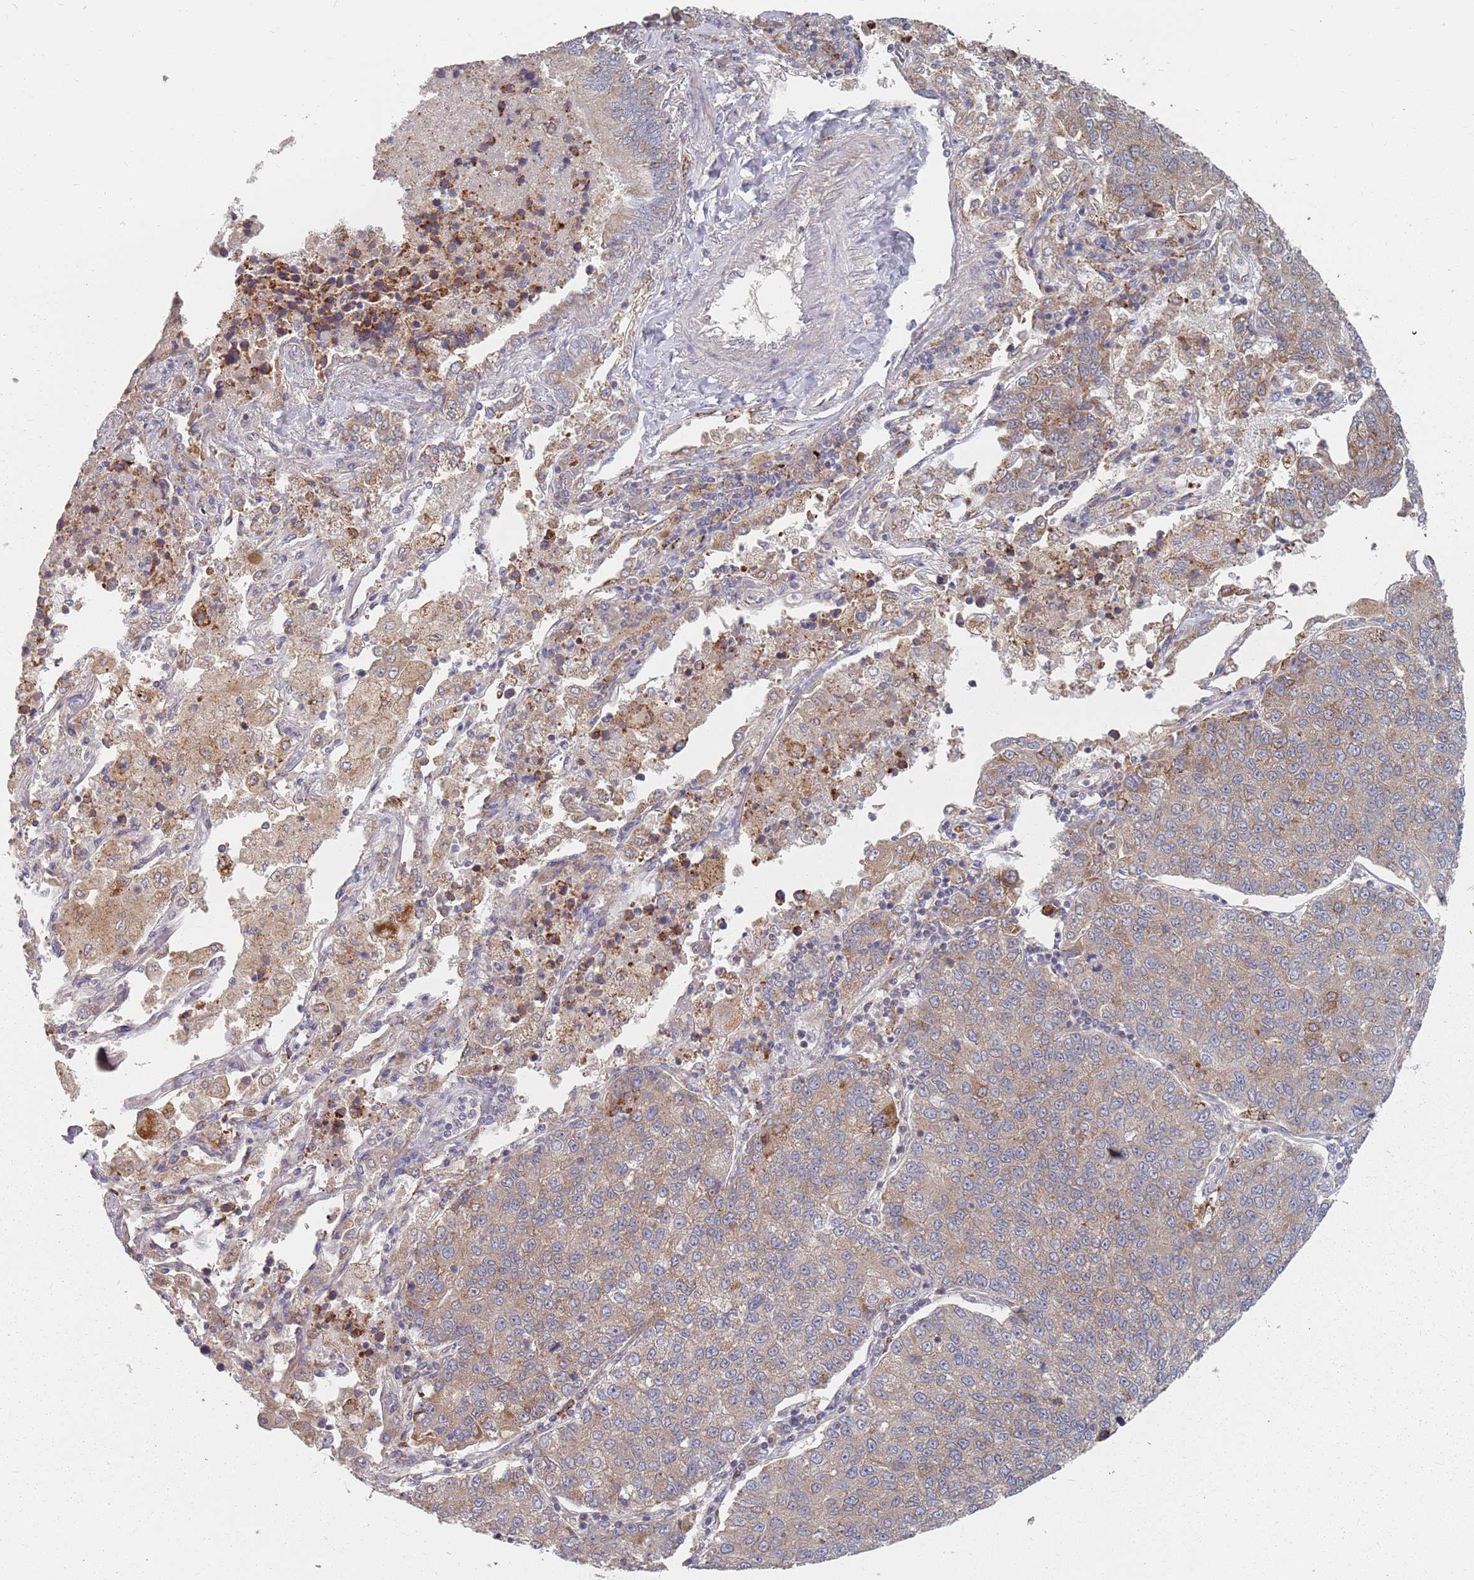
{"staining": {"intensity": "strong", "quantity": "<25%", "location": "cytoplasmic/membranous"}, "tissue": "lung cancer", "cell_type": "Tumor cells", "image_type": "cancer", "snomed": [{"axis": "morphology", "description": "Squamous cell carcinoma, NOS"}, {"axis": "topography", "description": "Lung"}], "caption": "Immunohistochemistry (IHC) photomicrograph of human lung squamous cell carcinoma stained for a protein (brown), which shows medium levels of strong cytoplasmic/membranous positivity in approximately <25% of tumor cells.", "gene": "ADAL", "patient": {"sex": "female", "age": 70}}